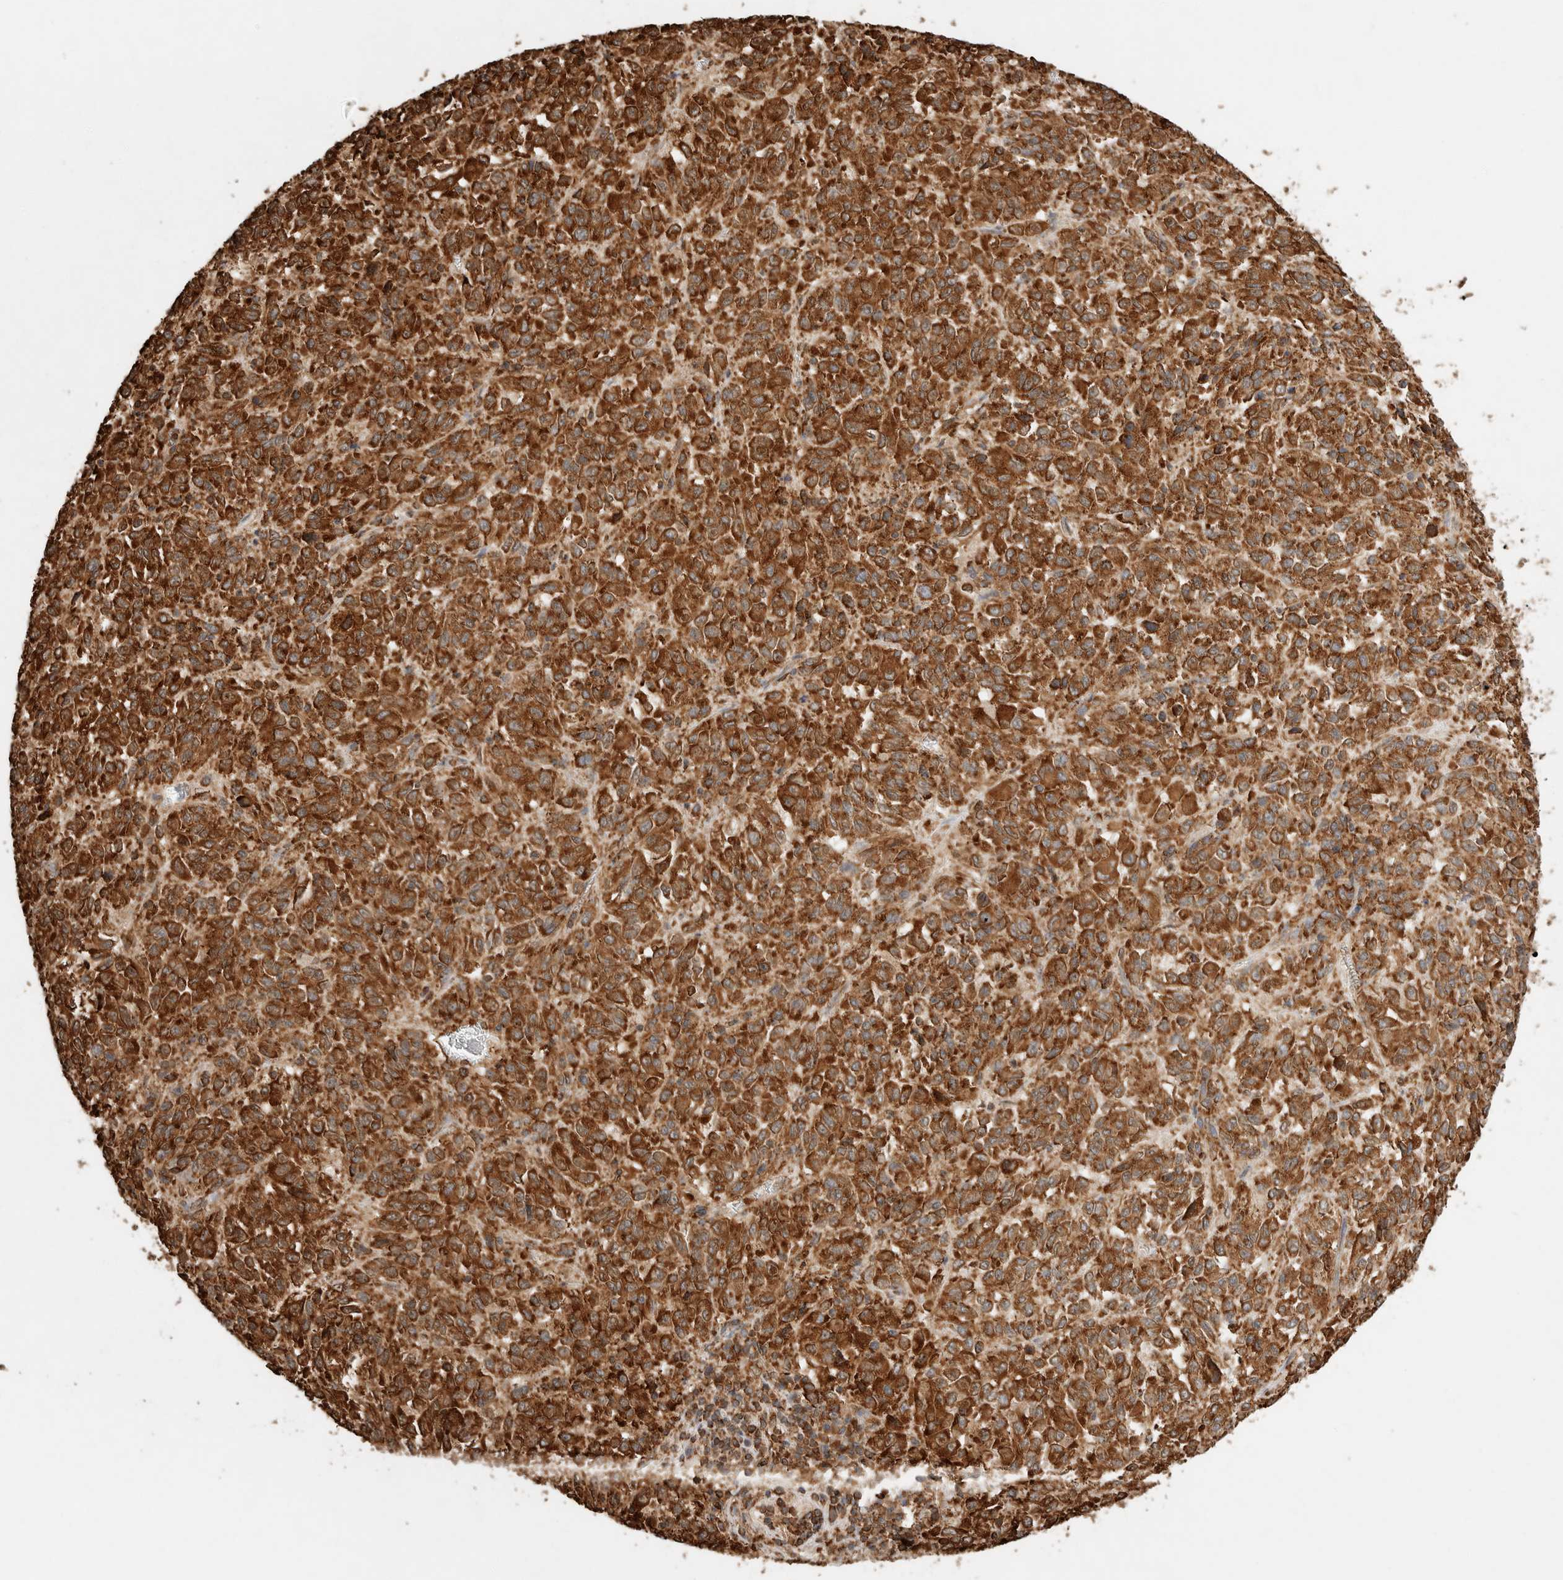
{"staining": {"intensity": "strong", "quantity": ">75%", "location": "cytoplasmic/membranous"}, "tissue": "melanoma", "cell_type": "Tumor cells", "image_type": "cancer", "snomed": [{"axis": "morphology", "description": "Malignant melanoma, Metastatic site"}, {"axis": "topography", "description": "Lung"}], "caption": "Immunohistochemistry histopathology image of human melanoma stained for a protein (brown), which shows high levels of strong cytoplasmic/membranous staining in approximately >75% of tumor cells.", "gene": "ERAP1", "patient": {"sex": "male", "age": 64}}